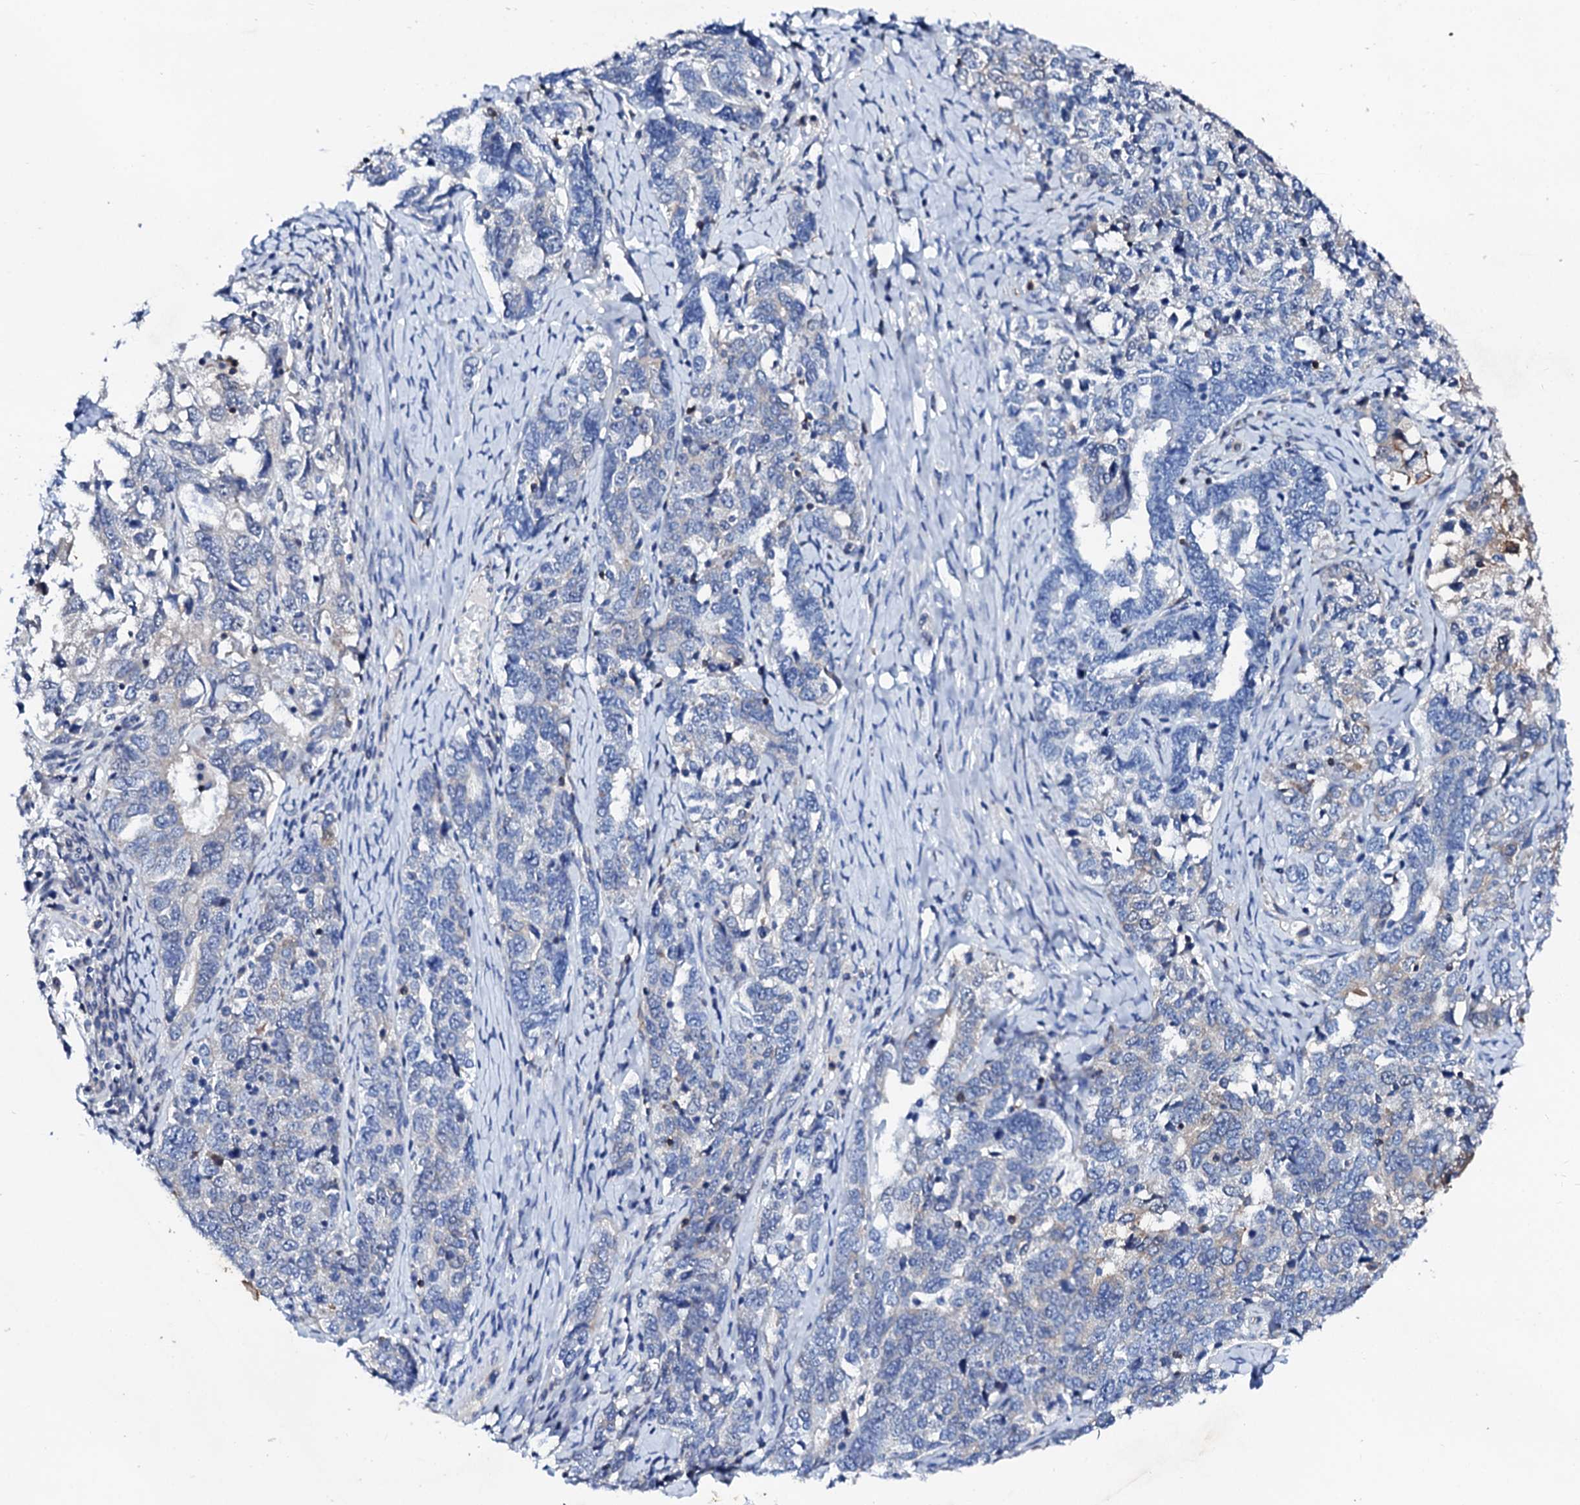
{"staining": {"intensity": "moderate", "quantity": "<25%", "location": "cytoplasmic/membranous"}, "tissue": "ovarian cancer", "cell_type": "Tumor cells", "image_type": "cancer", "snomed": [{"axis": "morphology", "description": "Carcinoma, endometroid"}, {"axis": "topography", "description": "Ovary"}], "caption": "Endometroid carcinoma (ovarian) stained with DAB immunohistochemistry exhibits low levels of moderate cytoplasmic/membranous positivity in about <25% of tumor cells. (DAB IHC, brown staining for protein, blue staining for nuclei).", "gene": "GLB1L3", "patient": {"sex": "female", "age": 62}}